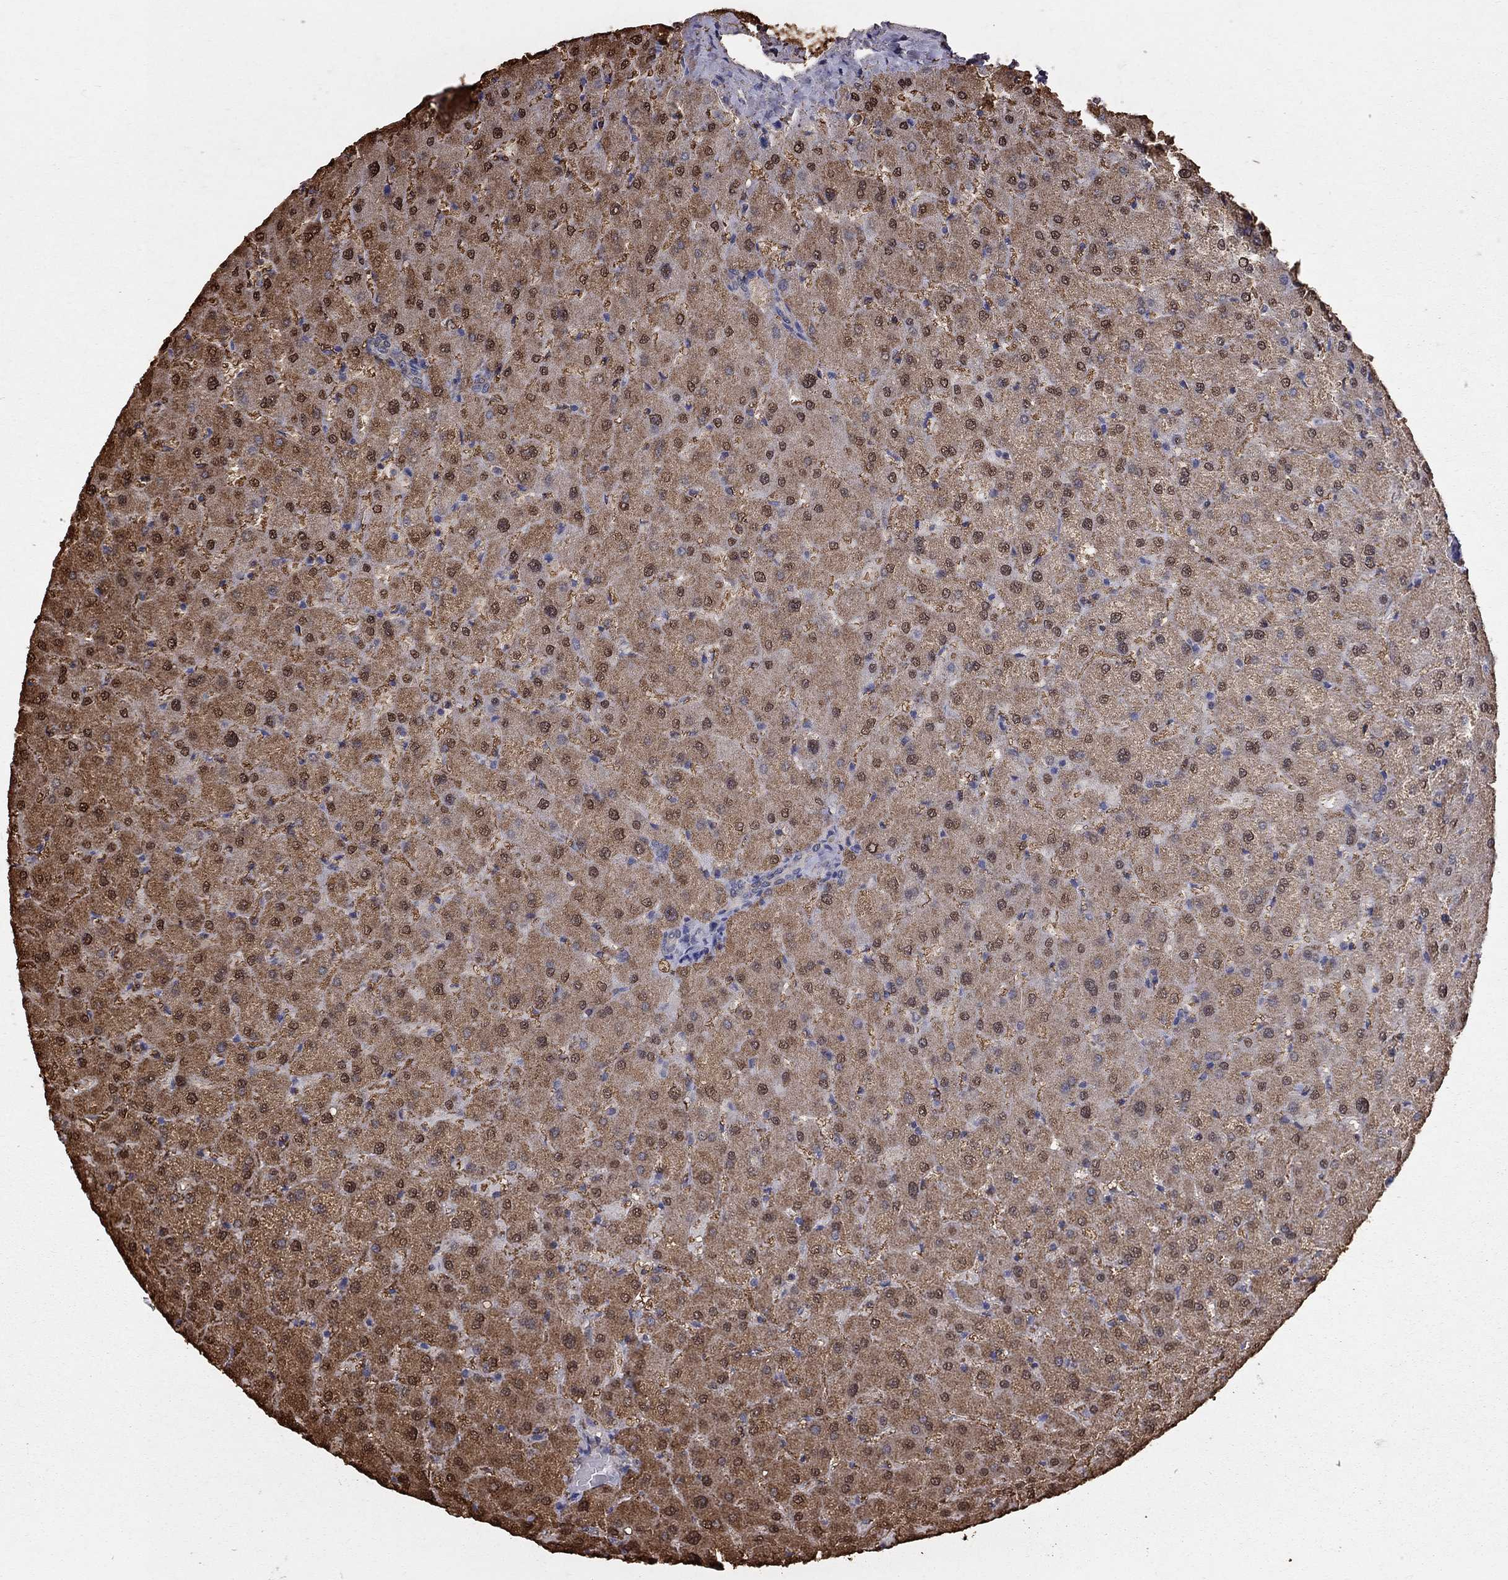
{"staining": {"intensity": "negative", "quantity": "none", "location": "none"}, "tissue": "liver", "cell_type": "Cholangiocytes", "image_type": "normal", "snomed": [{"axis": "morphology", "description": "Normal tissue, NOS"}, {"axis": "topography", "description": "Liver"}], "caption": "This is a histopathology image of immunohistochemistry staining of normal liver, which shows no staining in cholangiocytes.", "gene": "HDAC3", "patient": {"sex": "female", "age": 50}}